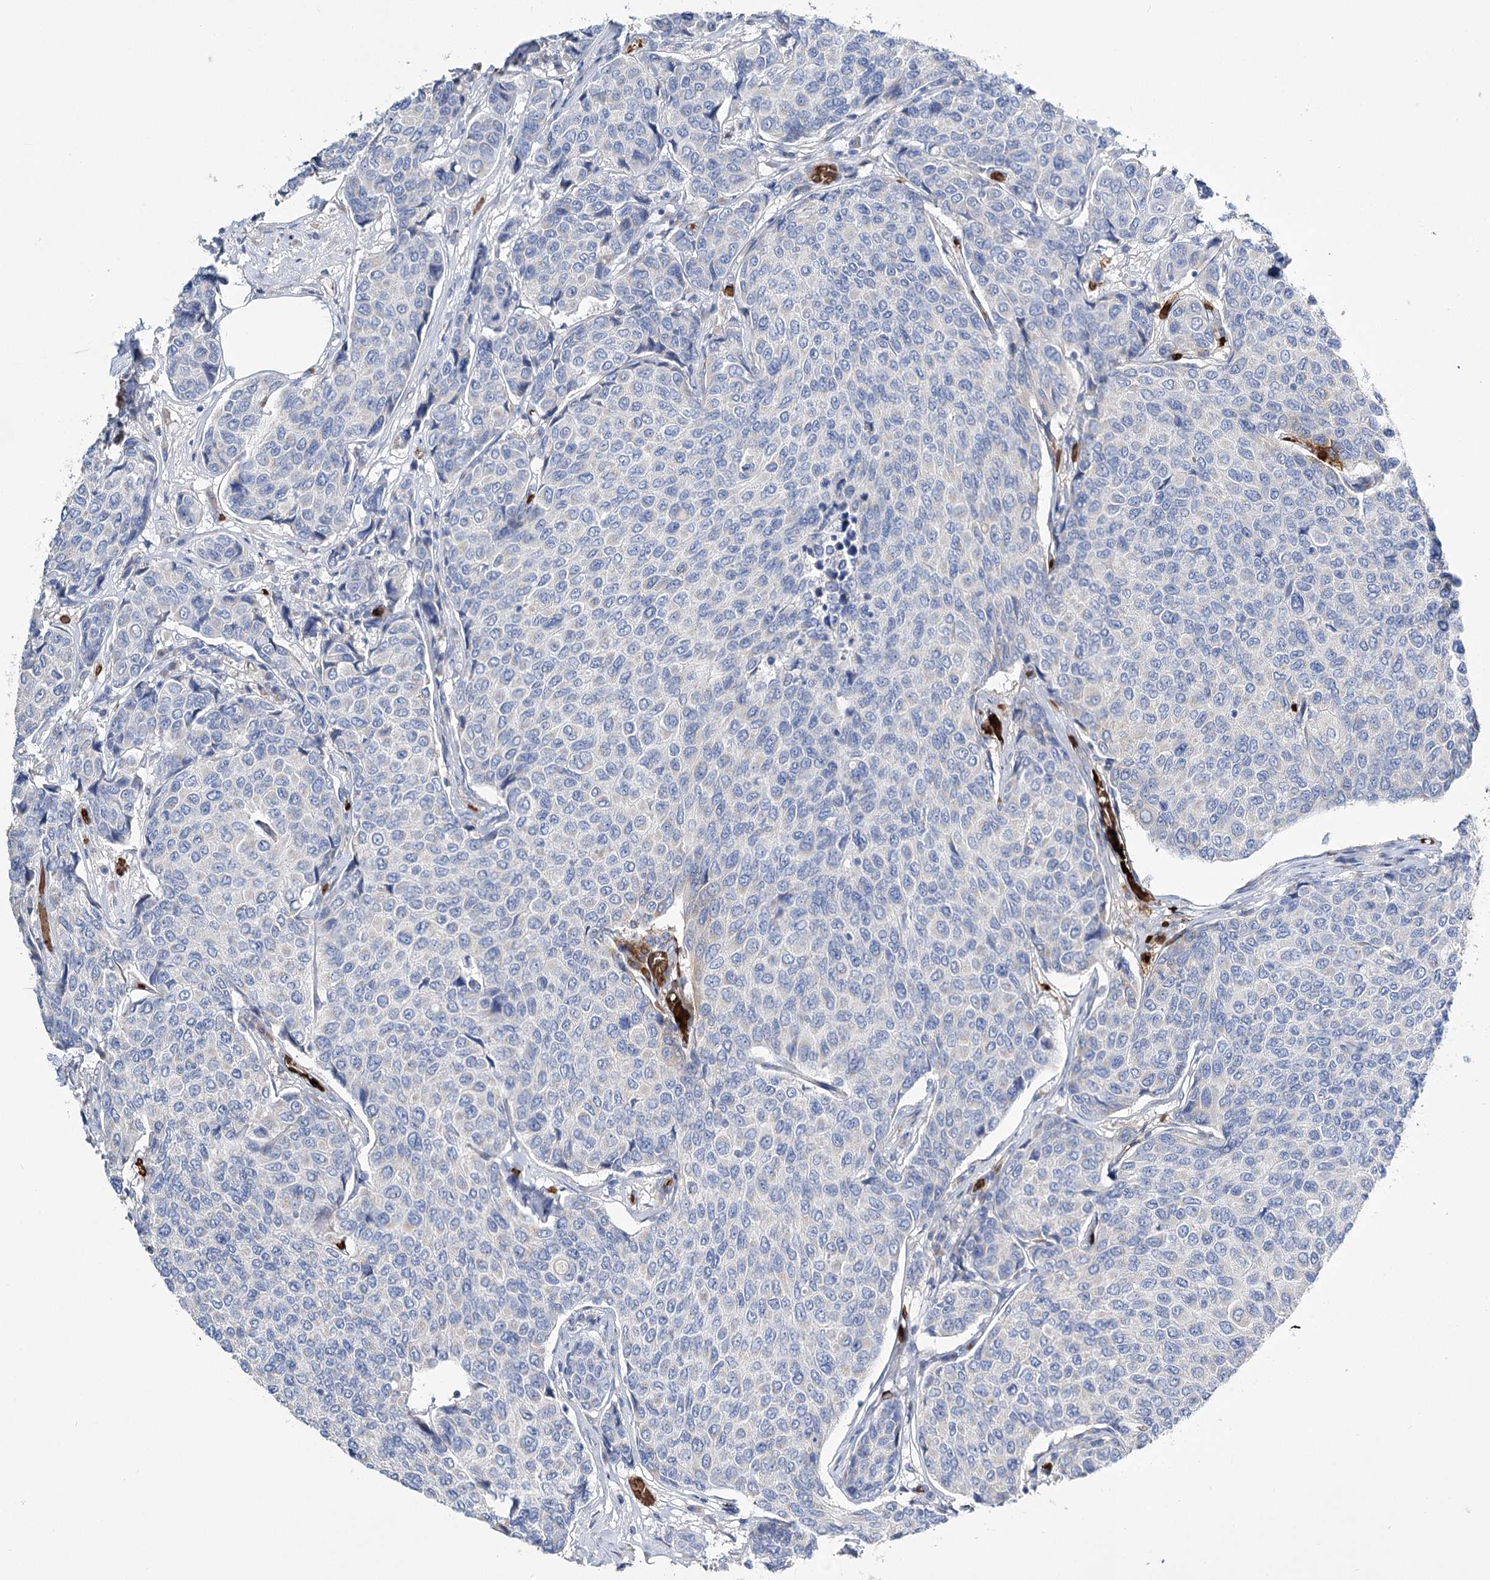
{"staining": {"intensity": "negative", "quantity": "none", "location": "none"}, "tissue": "breast cancer", "cell_type": "Tumor cells", "image_type": "cancer", "snomed": [{"axis": "morphology", "description": "Duct carcinoma"}, {"axis": "topography", "description": "Breast"}], "caption": "Intraductal carcinoma (breast) stained for a protein using immunohistochemistry (IHC) shows no expression tumor cells.", "gene": "GBF1", "patient": {"sex": "female", "age": 55}}